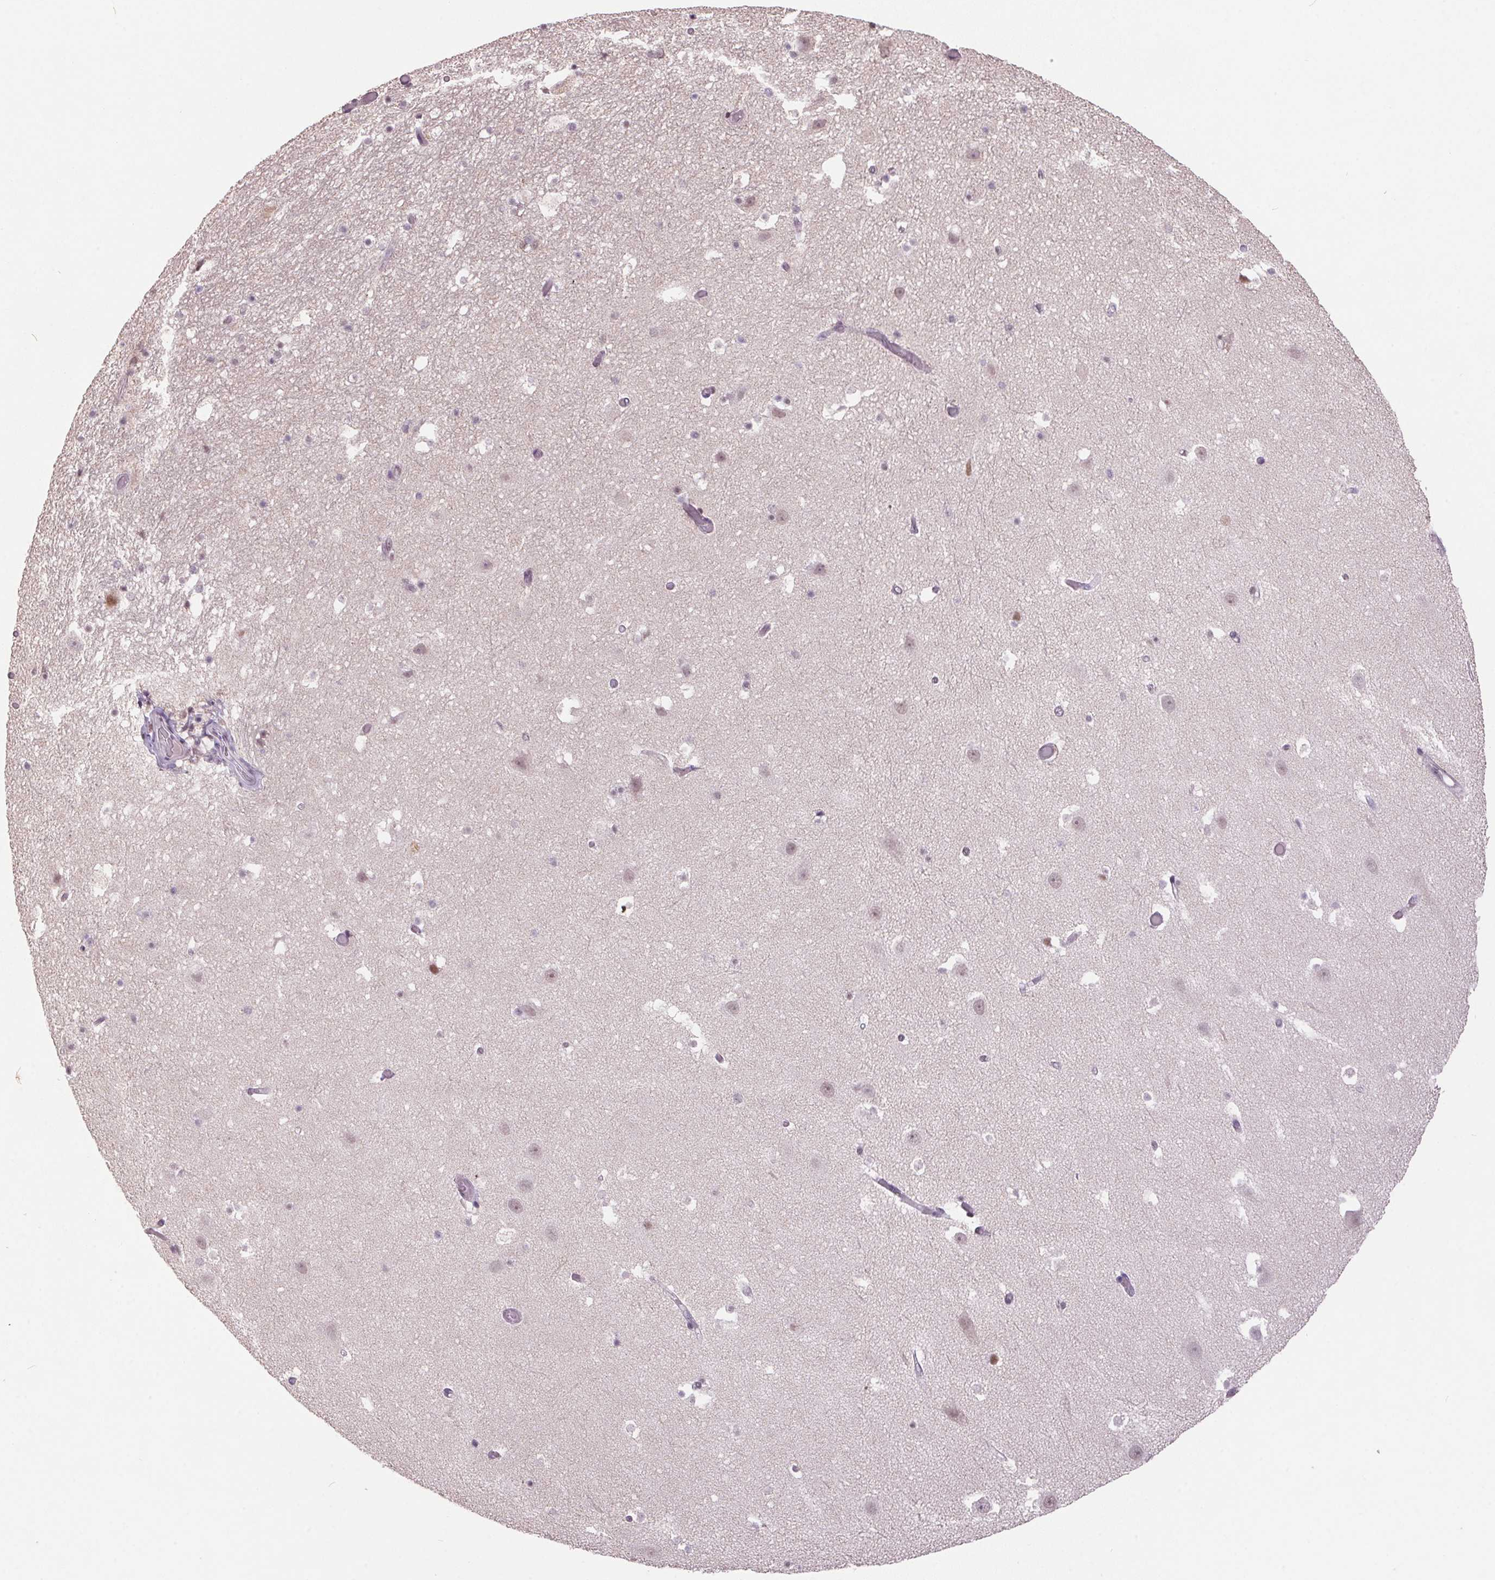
{"staining": {"intensity": "negative", "quantity": "none", "location": "none"}, "tissue": "hippocampus", "cell_type": "Glial cells", "image_type": "normal", "snomed": [{"axis": "morphology", "description": "Normal tissue, NOS"}, {"axis": "topography", "description": "Hippocampus"}], "caption": "High magnification brightfield microscopy of unremarkable hippocampus stained with DAB (3,3'-diaminobenzidine) (brown) and counterstained with hematoxylin (blue): glial cells show no significant expression. Nuclei are stained in blue.", "gene": "ZBTB4", "patient": {"sex": "male", "age": 26}}